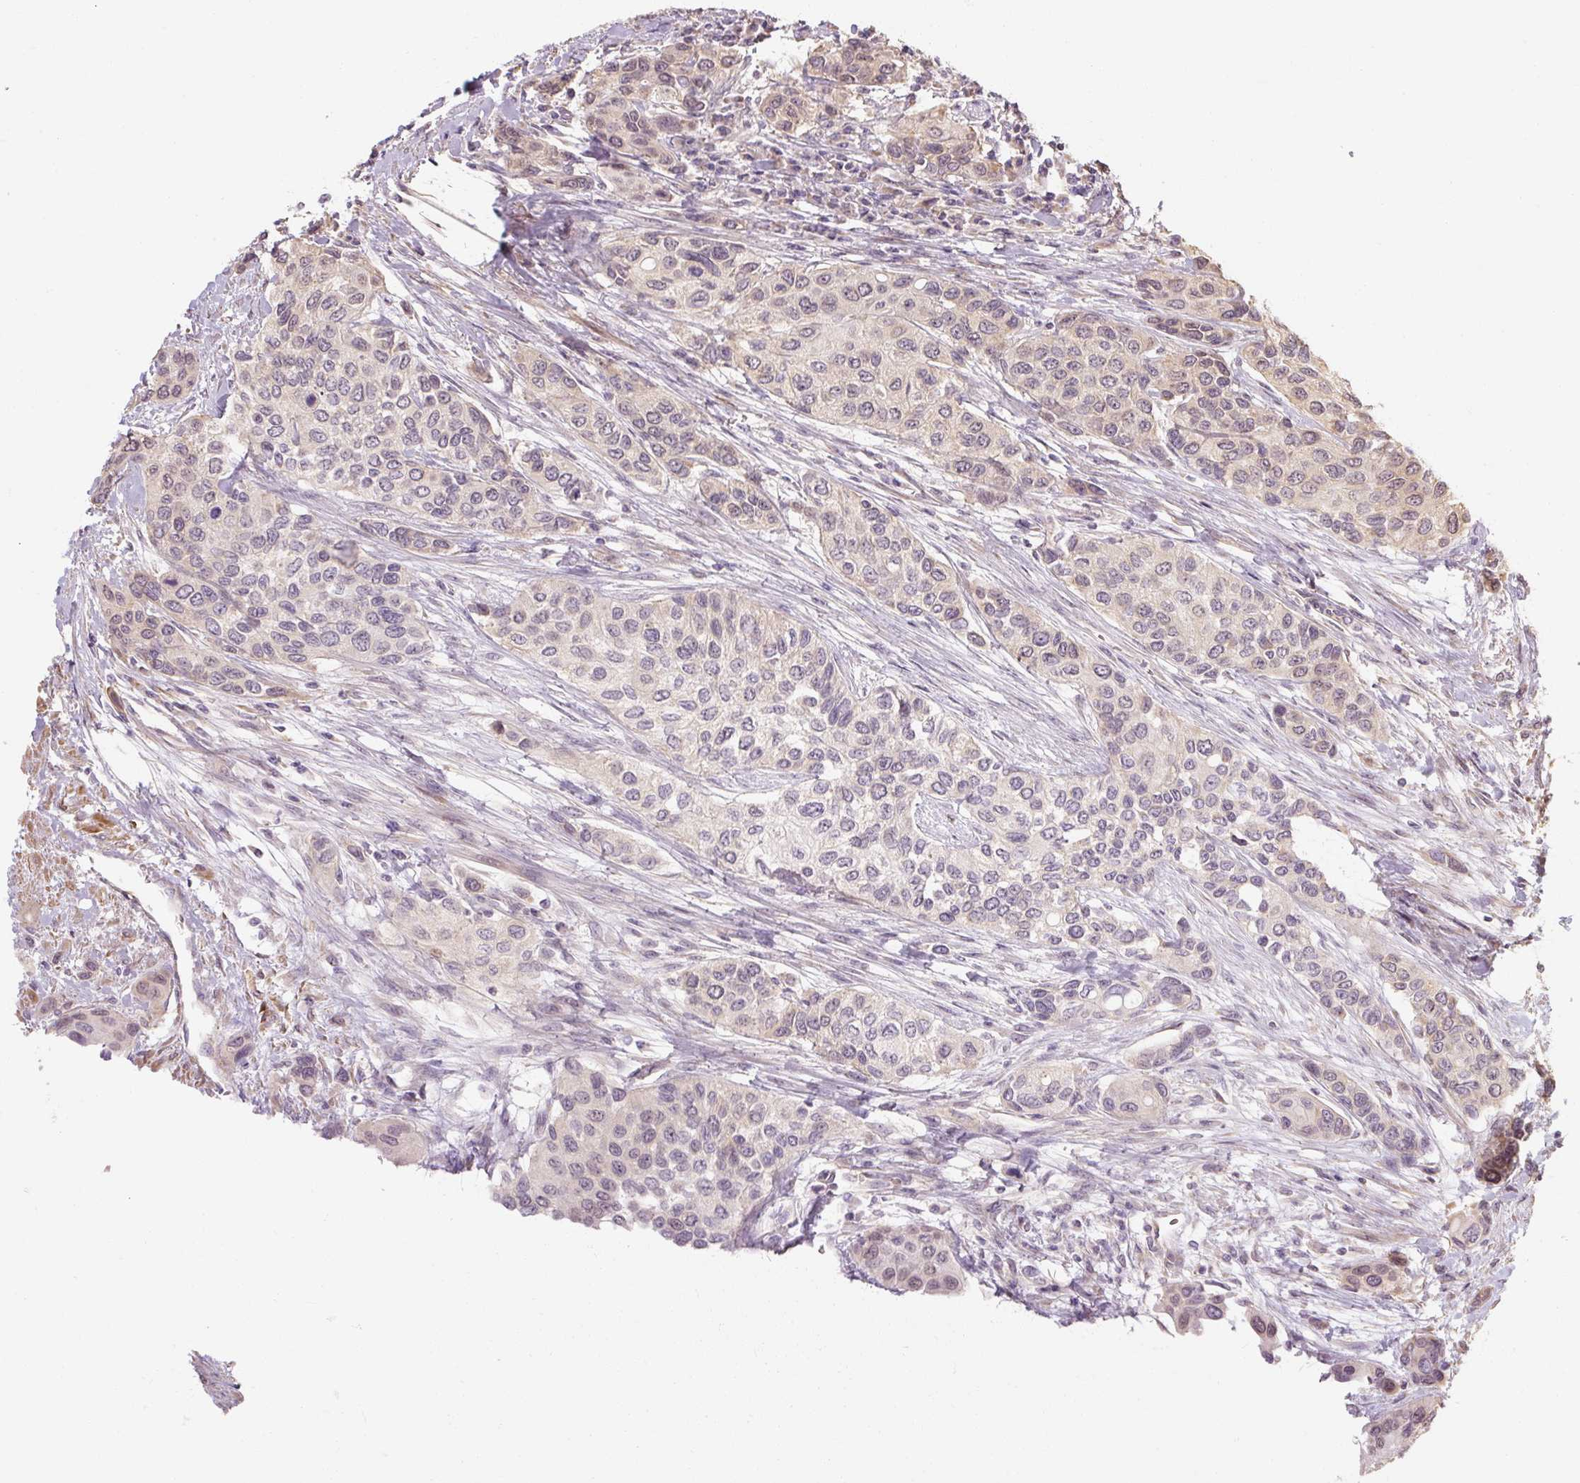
{"staining": {"intensity": "negative", "quantity": "none", "location": "none"}, "tissue": "urothelial cancer", "cell_type": "Tumor cells", "image_type": "cancer", "snomed": [{"axis": "morphology", "description": "Normal tissue, NOS"}, {"axis": "morphology", "description": "Urothelial carcinoma, High grade"}, {"axis": "topography", "description": "Vascular tissue"}, {"axis": "topography", "description": "Urinary bladder"}], "caption": "Tumor cells are negative for protein expression in human urothelial cancer.", "gene": "RB1CC1", "patient": {"sex": "female", "age": 56}}